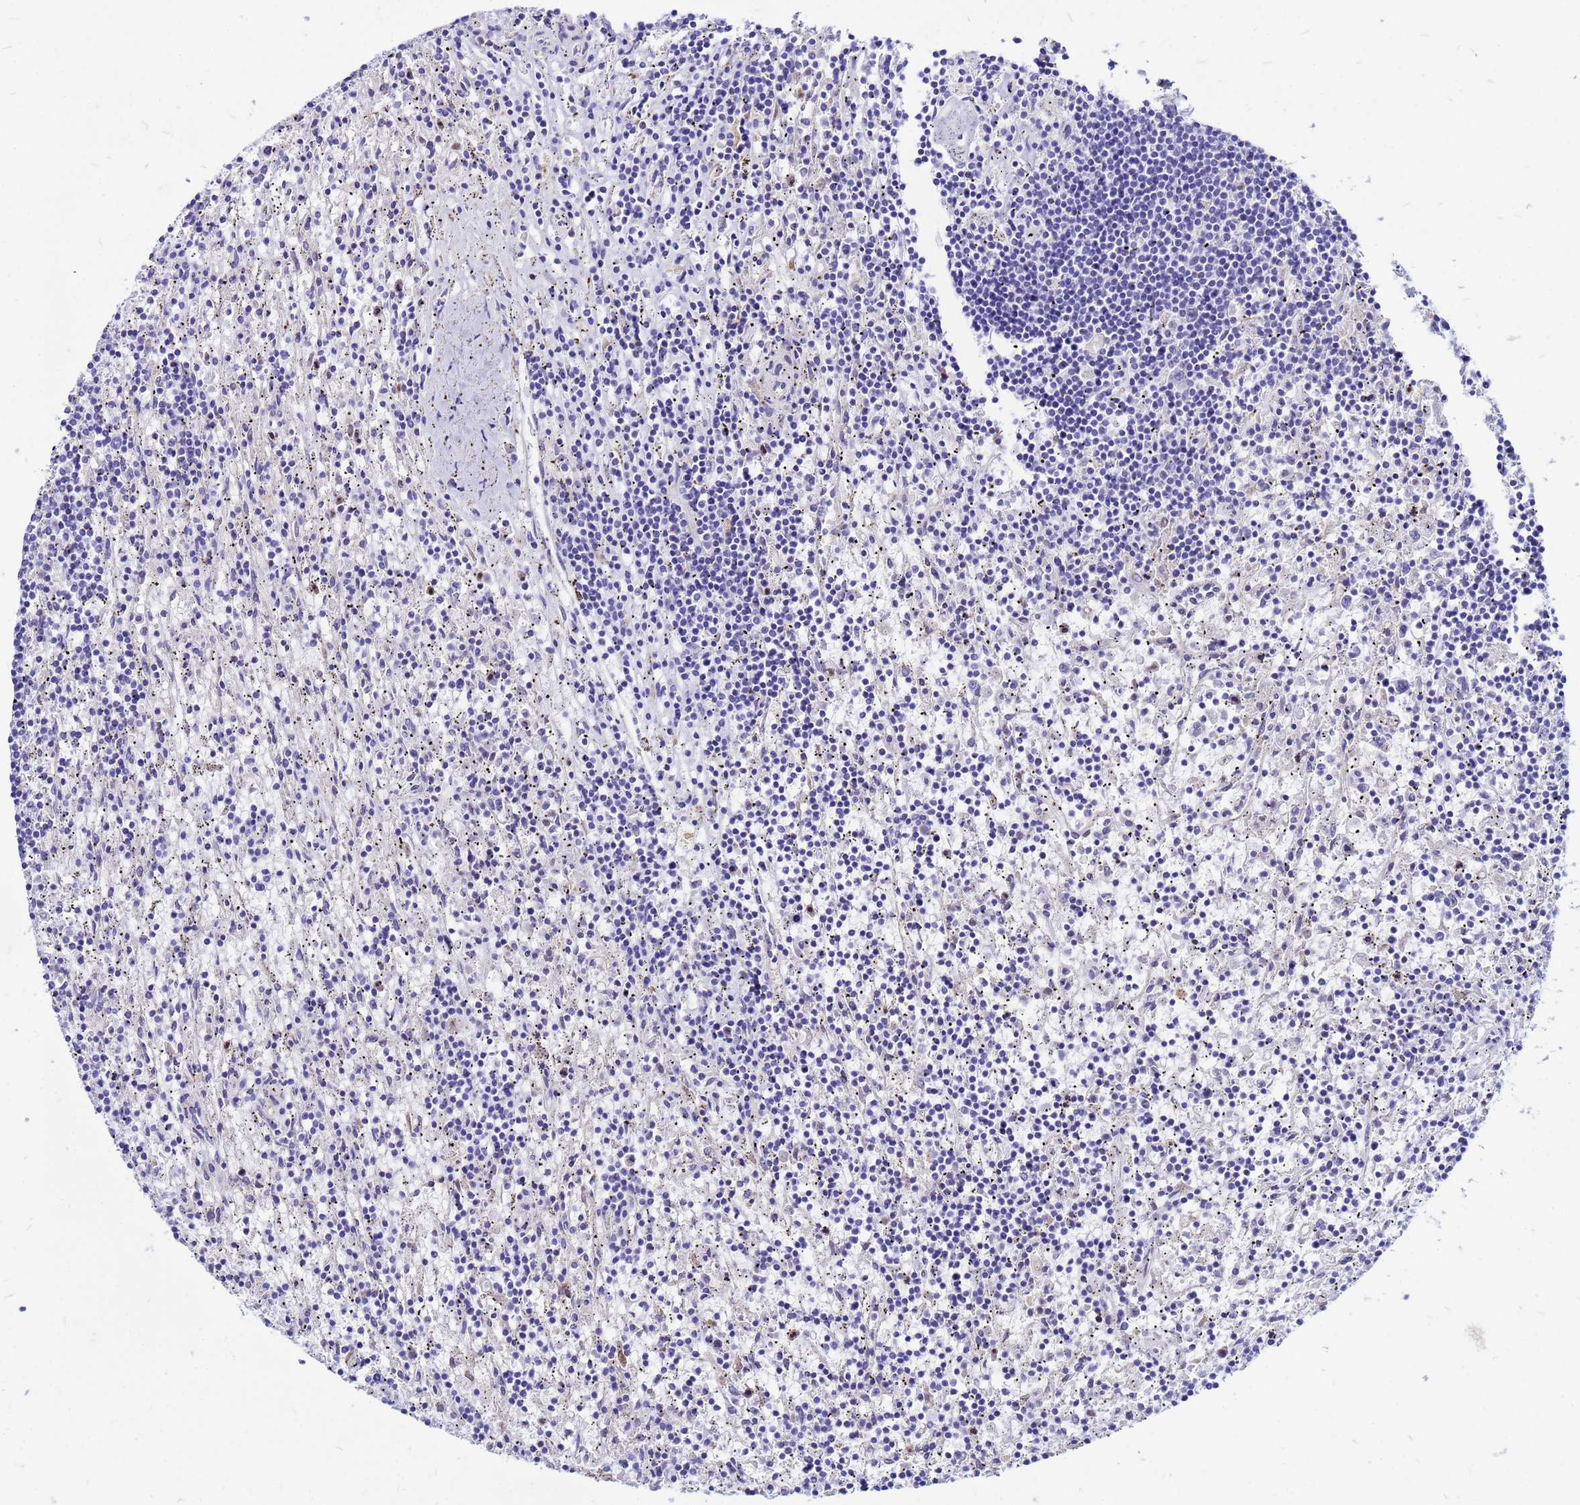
{"staining": {"intensity": "negative", "quantity": "none", "location": "none"}, "tissue": "lymphoma", "cell_type": "Tumor cells", "image_type": "cancer", "snomed": [{"axis": "morphology", "description": "Malignant lymphoma, non-Hodgkin's type, Low grade"}, {"axis": "topography", "description": "Spleen"}], "caption": "Immunohistochemical staining of lymphoma reveals no significant positivity in tumor cells. Brightfield microscopy of immunohistochemistry stained with DAB (3,3'-diaminobenzidine) (brown) and hematoxylin (blue), captured at high magnification.", "gene": "FHIP1A", "patient": {"sex": "male", "age": 76}}